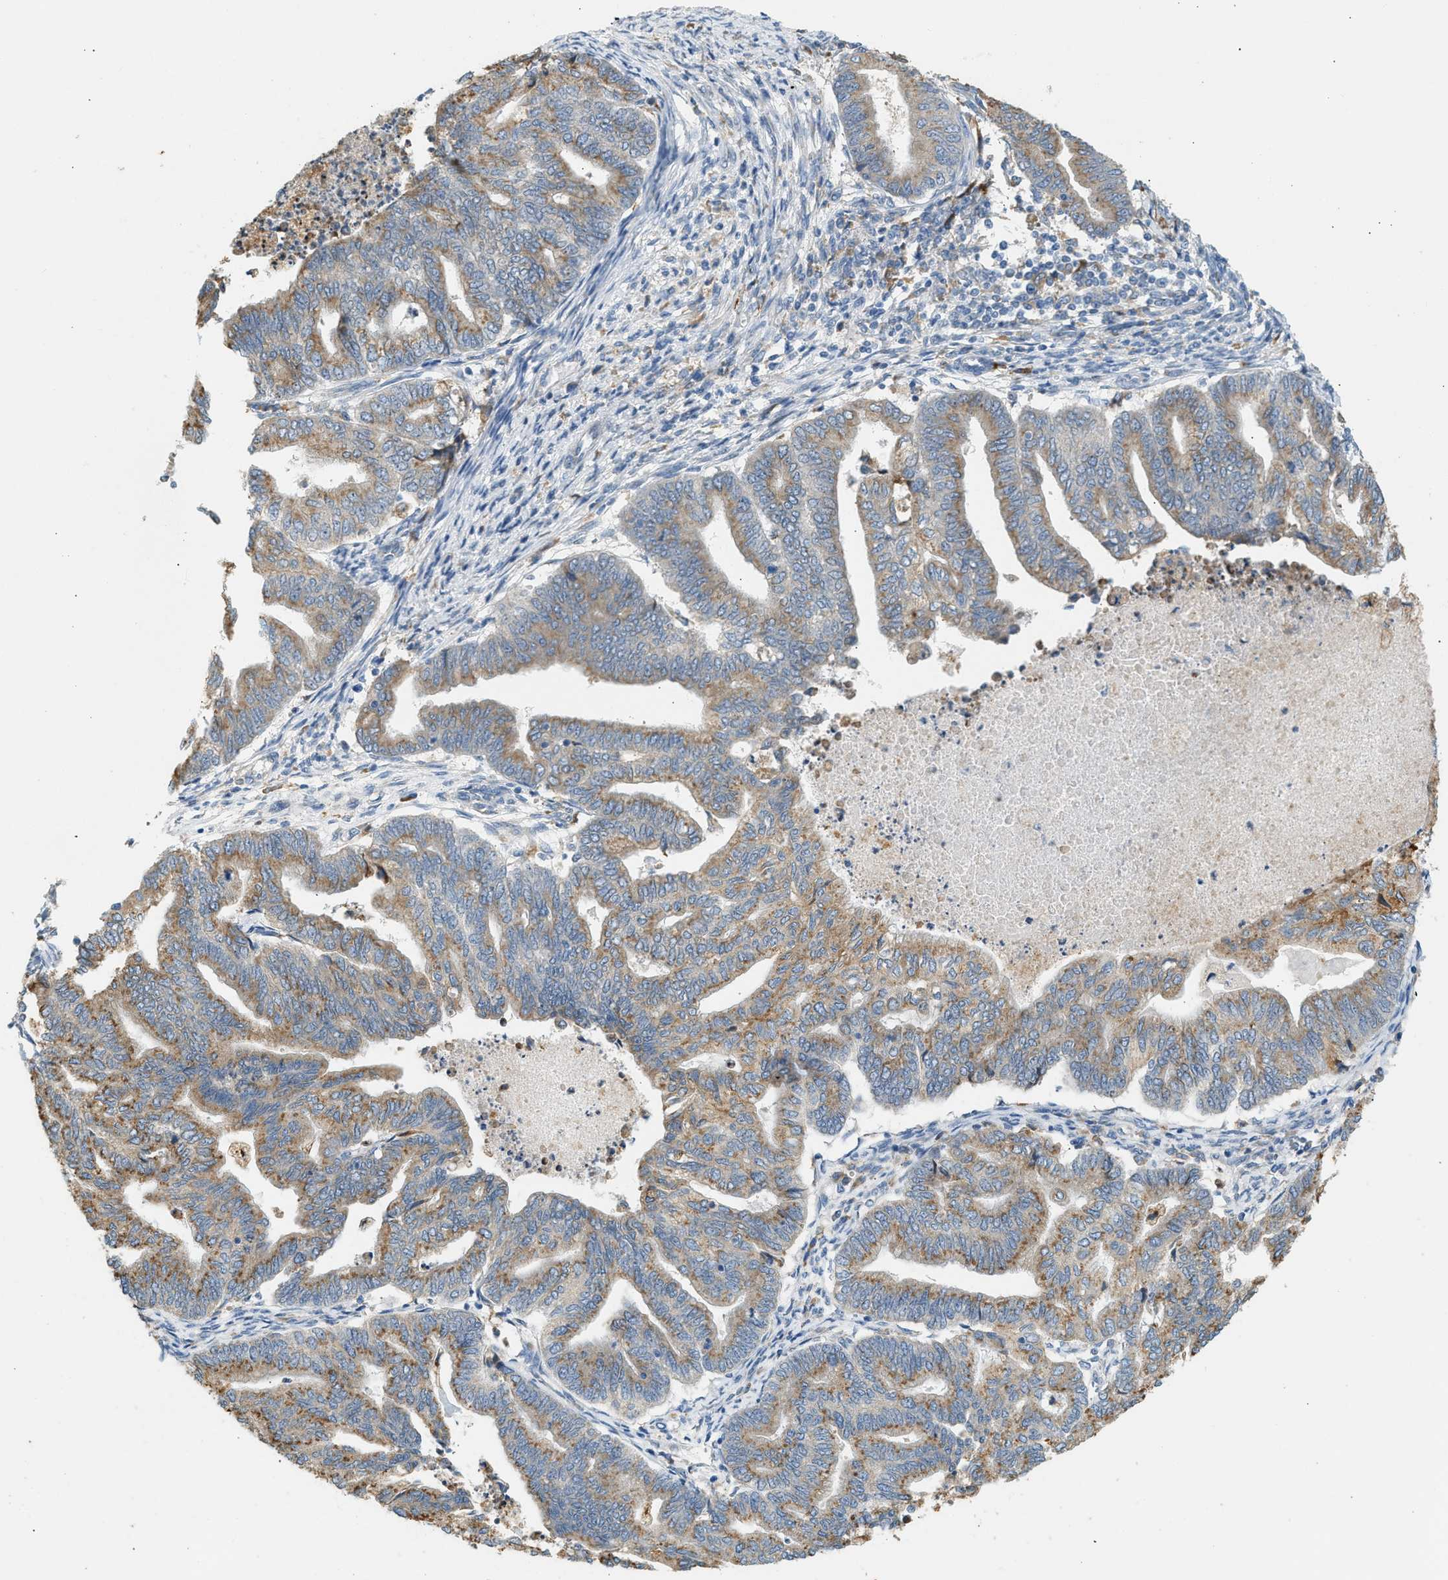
{"staining": {"intensity": "moderate", "quantity": ">75%", "location": "cytoplasmic/membranous"}, "tissue": "endometrial cancer", "cell_type": "Tumor cells", "image_type": "cancer", "snomed": [{"axis": "morphology", "description": "Adenocarcinoma, NOS"}, {"axis": "topography", "description": "Endometrium"}], "caption": "Human endometrial cancer (adenocarcinoma) stained with a protein marker demonstrates moderate staining in tumor cells.", "gene": "CTSB", "patient": {"sex": "female", "age": 79}}